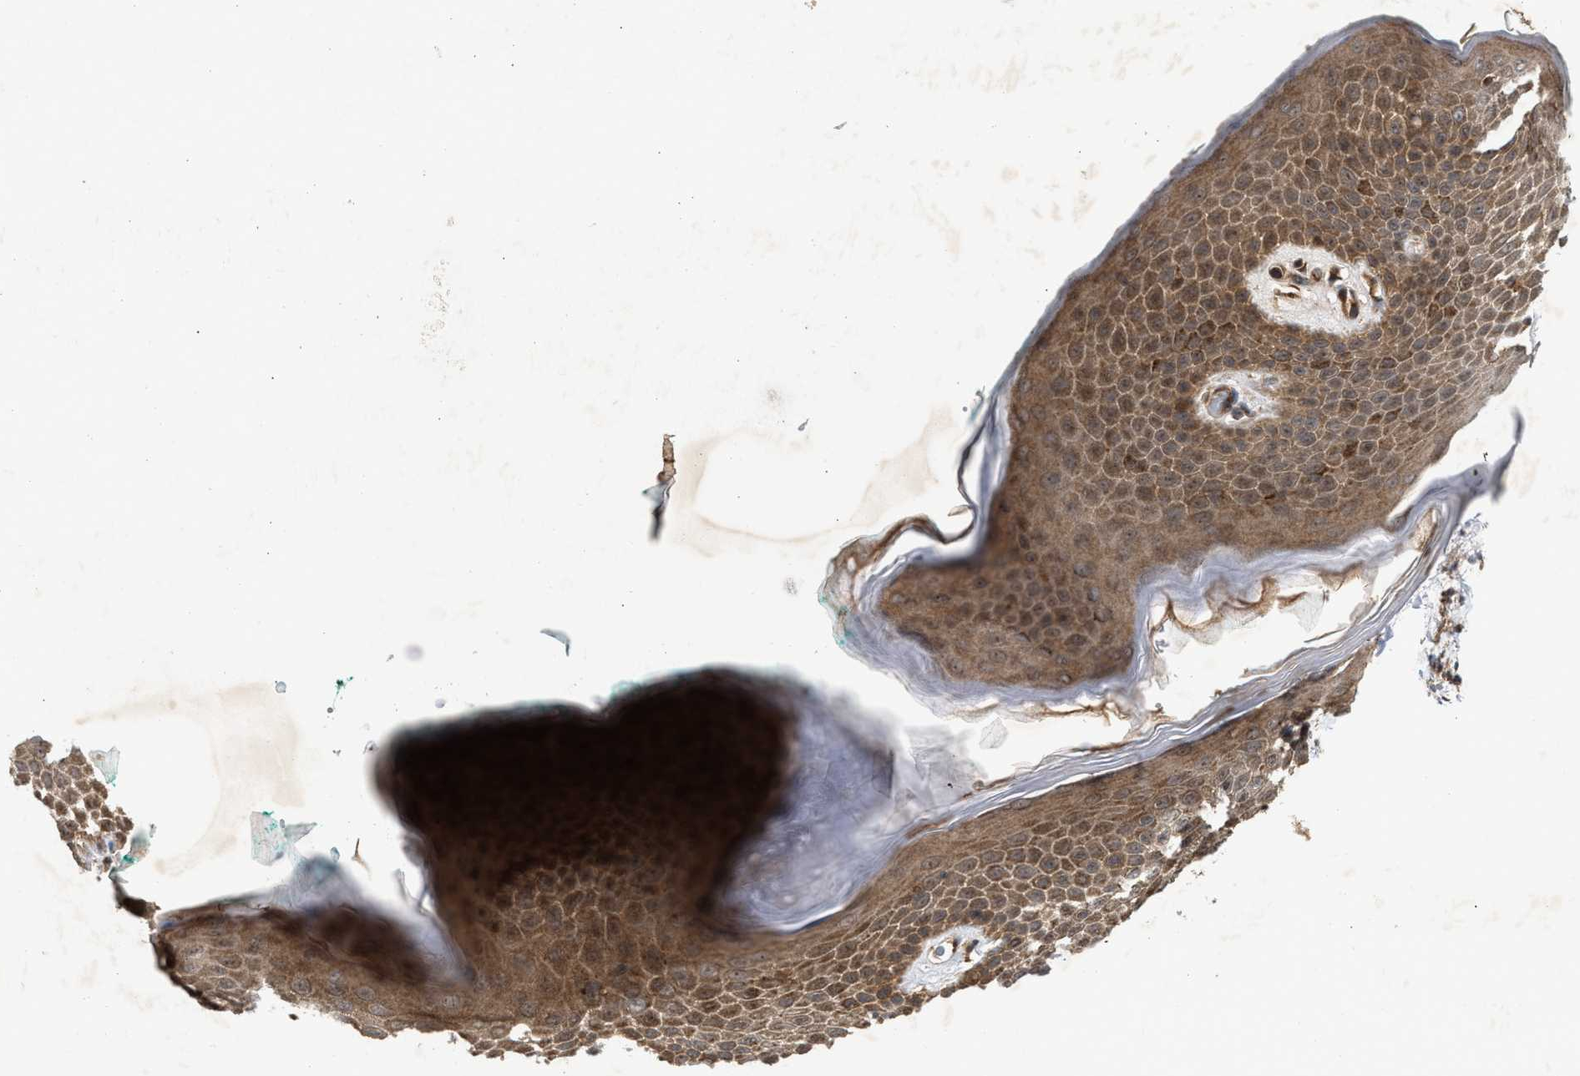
{"staining": {"intensity": "moderate", "quantity": ">75%", "location": "cytoplasmic/membranous"}, "tissue": "skin", "cell_type": "Epidermal cells", "image_type": "normal", "snomed": [{"axis": "morphology", "description": "Normal tissue, NOS"}, {"axis": "topography", "description": "Anal"}], "caption": "Human skin stained with a brown dye exhibits moderate cytoplasmic/membranous positive positivity in approximately >75% of epidermal cells.", "gene": "CFLAR", "patient": {"sex": "male", "age": 74}}